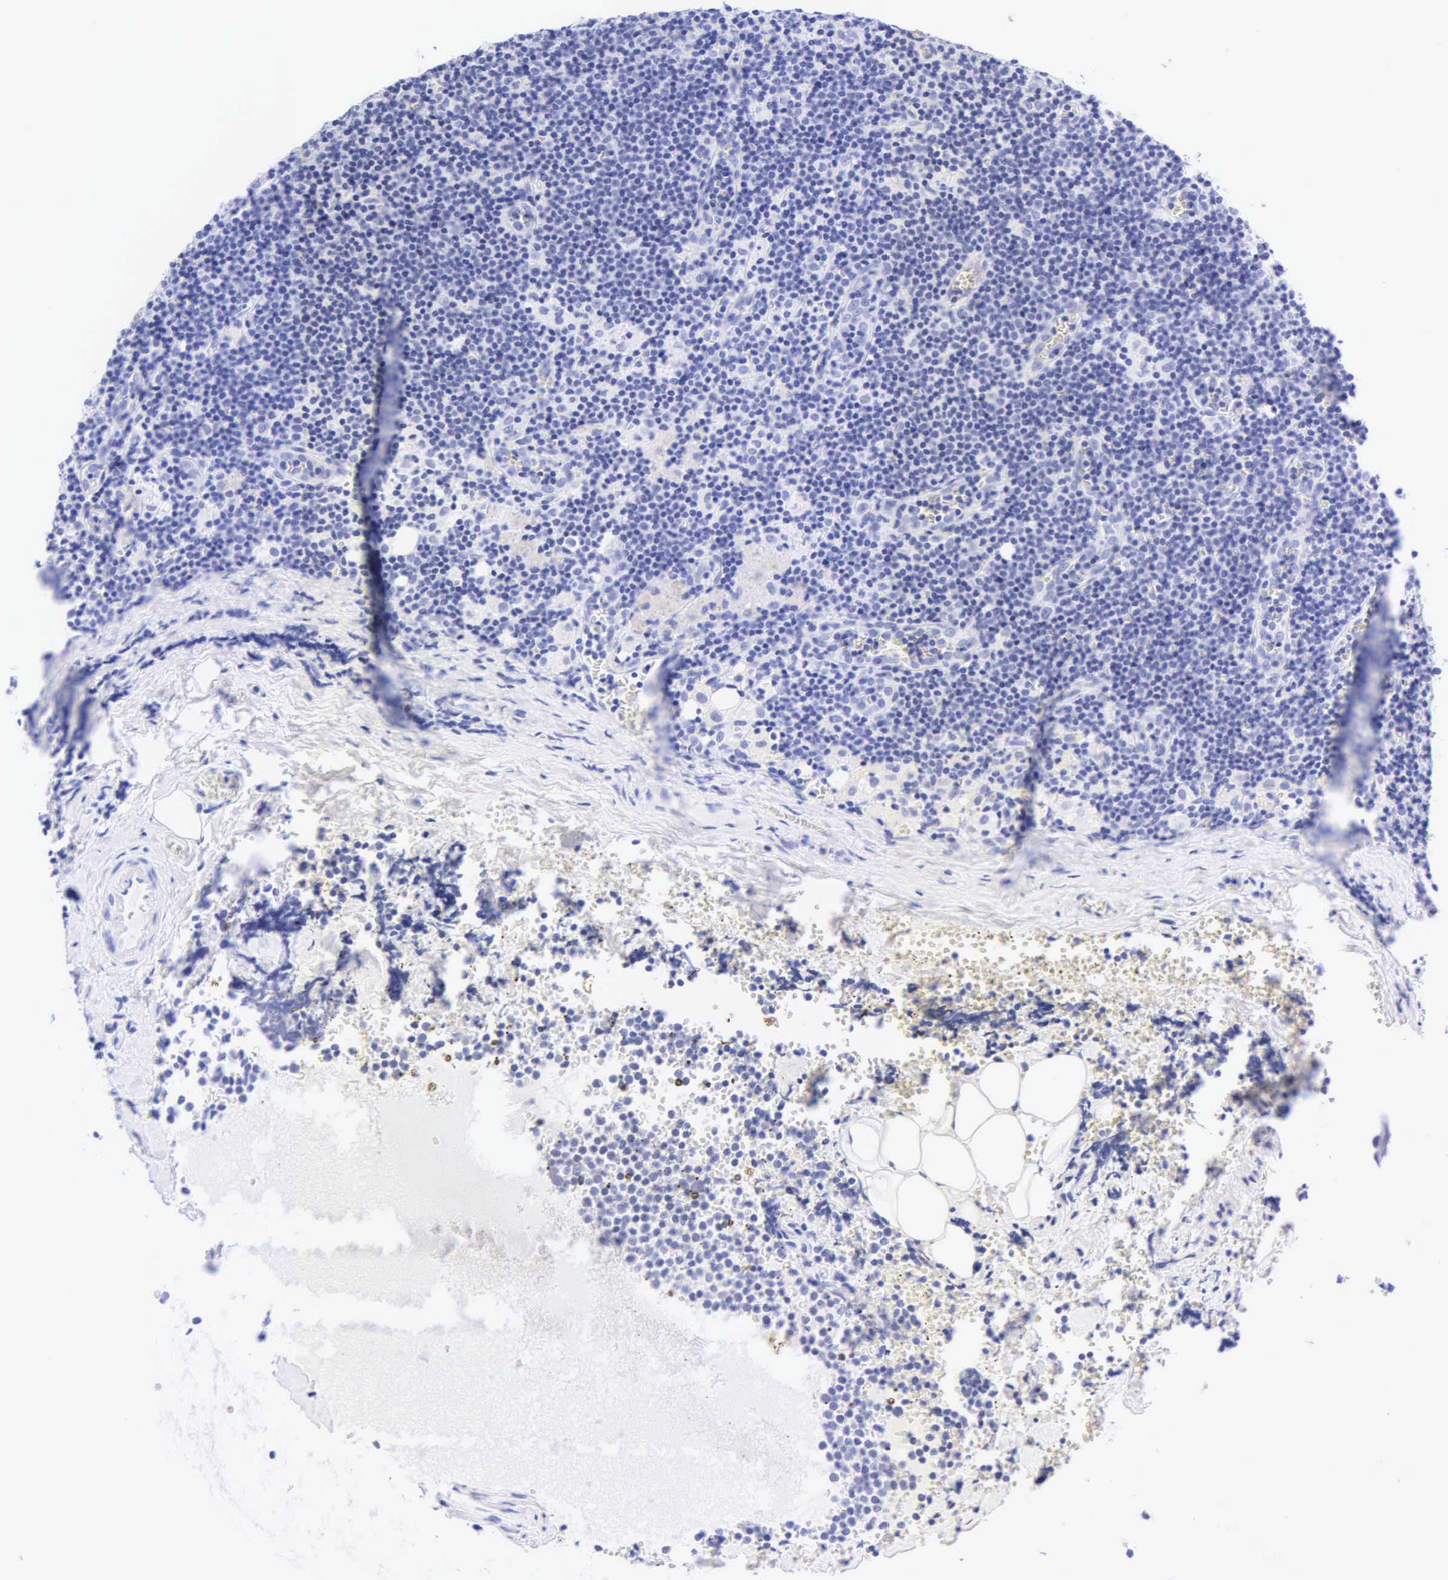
{"staining": {"intensity": "negative", "quantity": "none", "location": "none"}, "tissue": "lymphoma", "cell_type": "Tumor cells", "image_type": "cancer", "snomed": [{"axis": "morphology", "description": "Malignant lymphoma, non-Hodgkin's type, Low grade"}, {"axis": "topography", "description": "Lymph node"}], "caption": "Malignant lymphoma, non-Hodgkin's type (low-grade) was stained to show a protein in brown. There is no significant positivity in tumor cells.", "gene": "KRT20", "patient": {"sex": "male", "age": 57}}